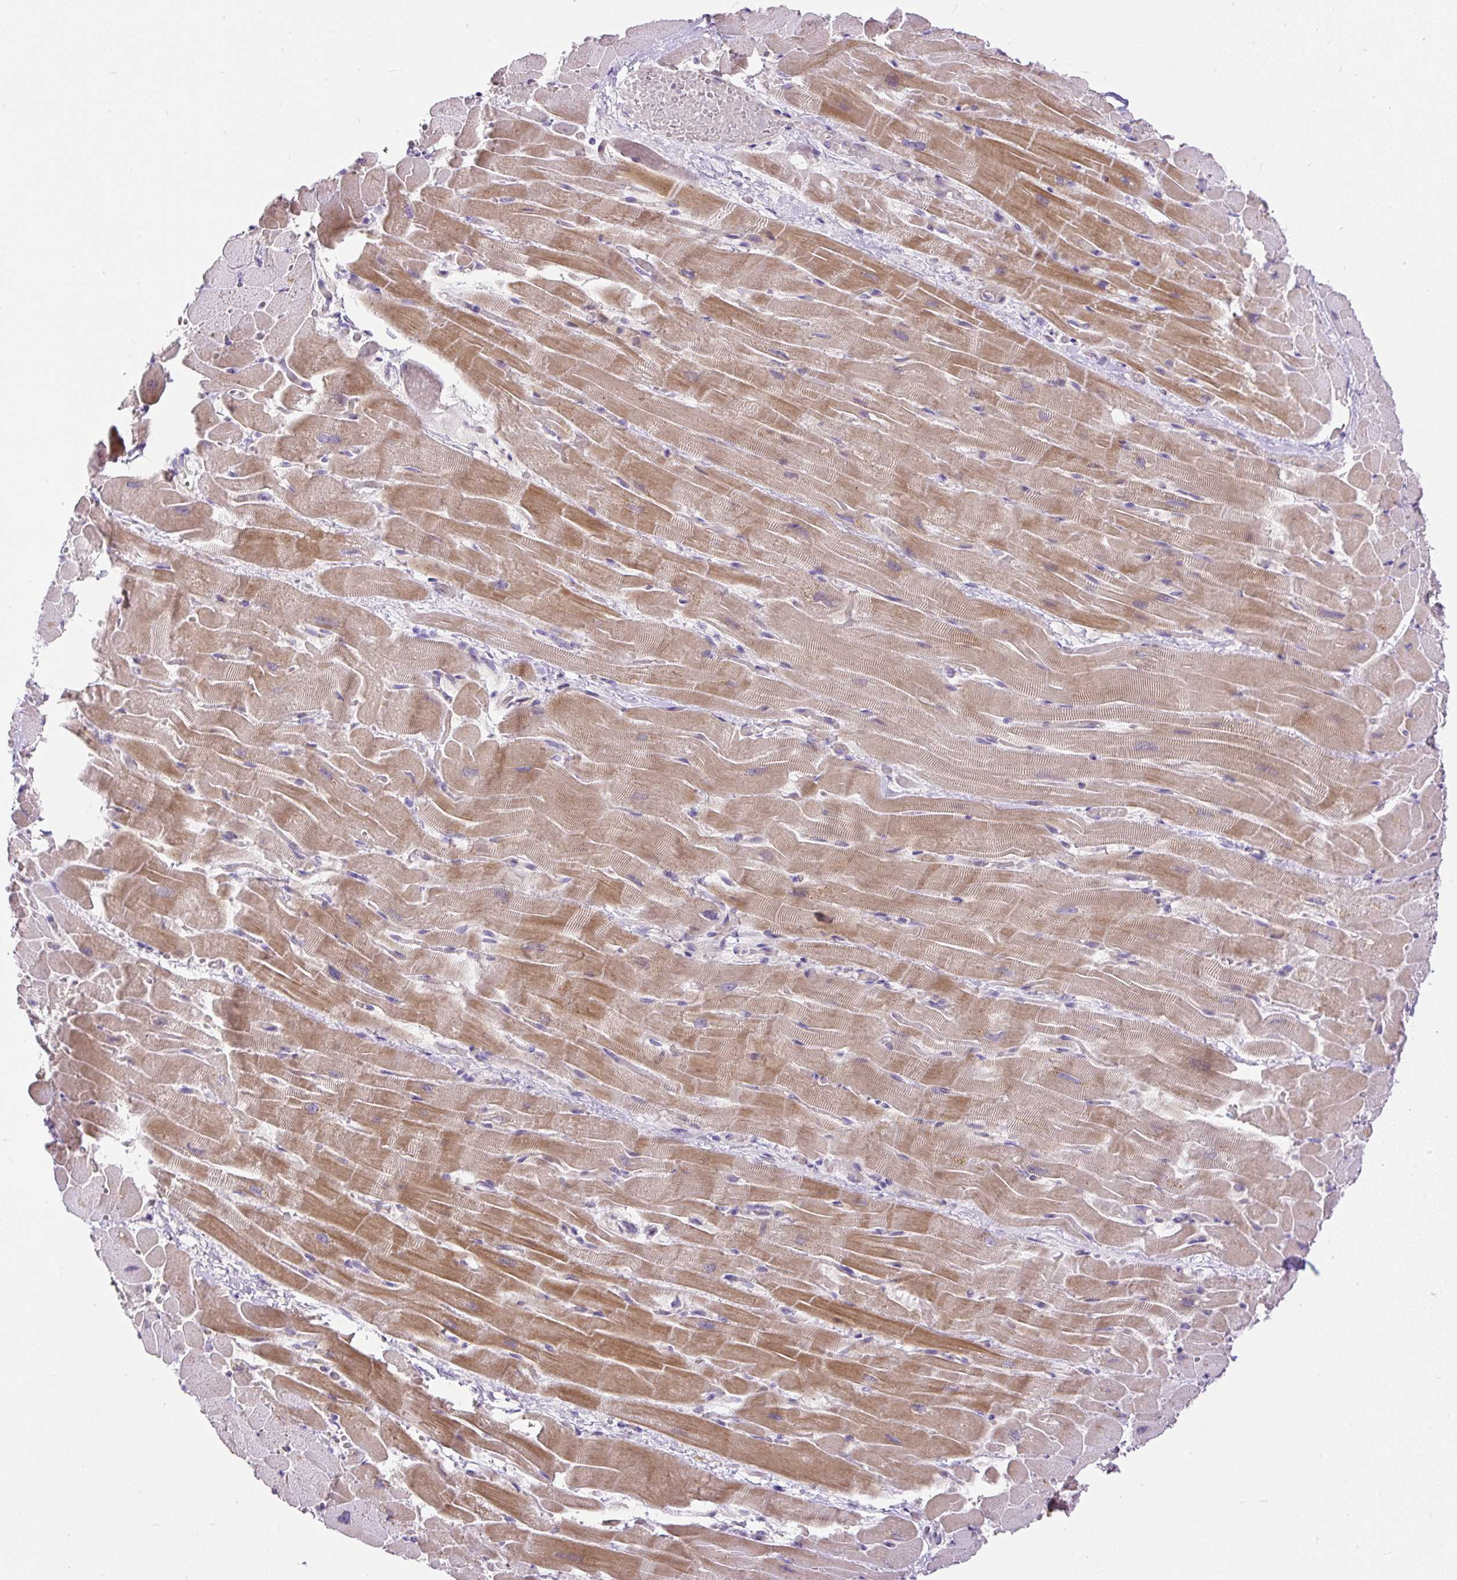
{"staining": {"intensity": "moderate", "quantity": "25%-75%", "location": "cytoplasmic/membranous"}, "tissue": "heart muscle", "cell_type": "Cardiomyocytes", "image_type": "normal", "snomed": [{"axis": "morphology", "description": "Normal tissue, NOS"}, {"axis": "topography", "description": "Heart"}], "caption": "Unremarkable heart muscle exhibits moderate cytoplasmic/membranous expression in approximately 25%-75% of cardiomyocytes Nuclei are stained in blue..", "gene": "KRTAP20", "patient": {"sex": "male", "age": 37}}